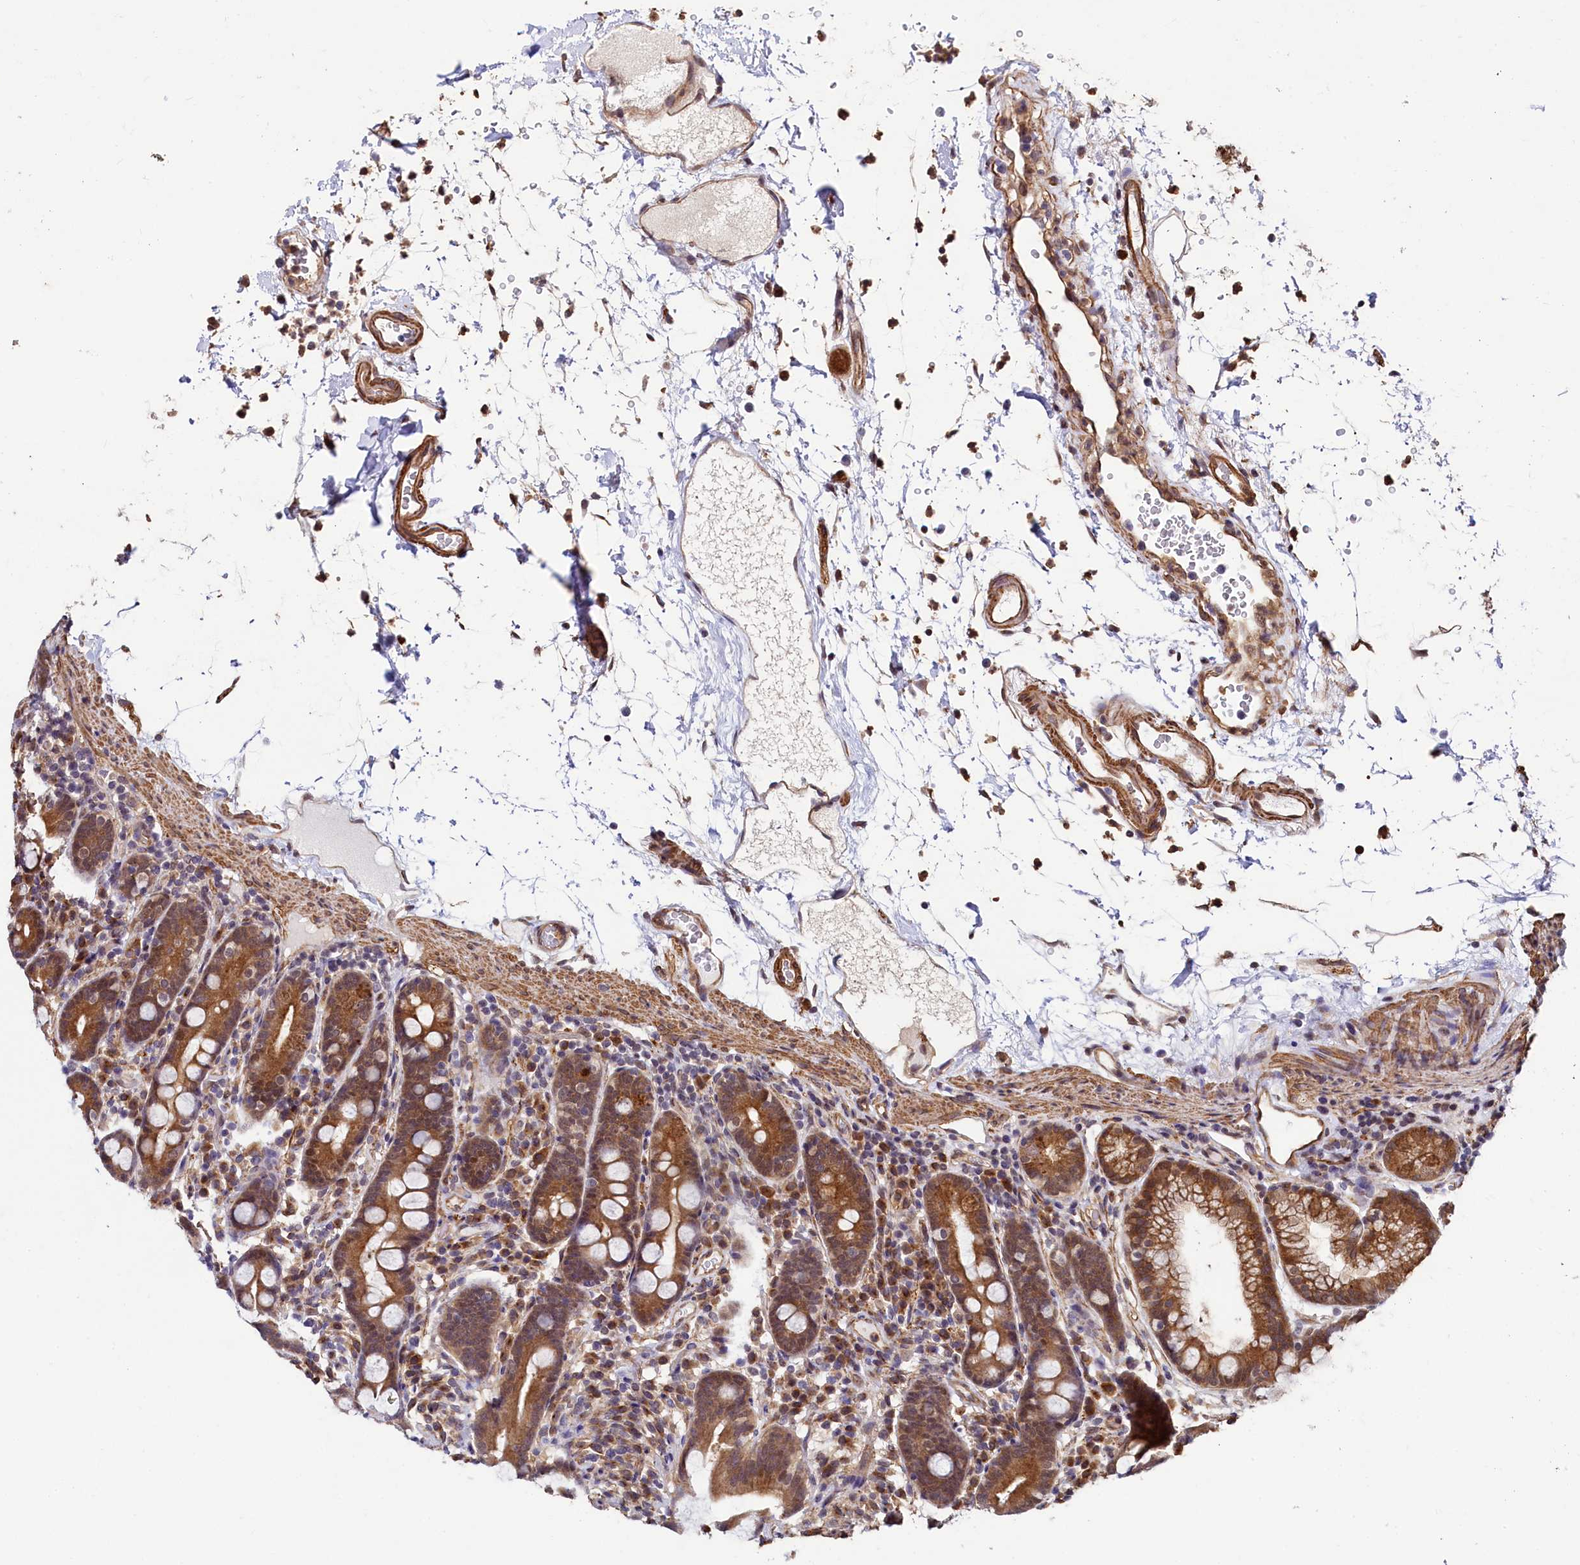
{"staining": {"intensity": "moderate", "quantity": ">75%", "location": "cytoplasmic/membranous,nuclear"}, "tissue": "duodenum", "cell_type": "Glandular cells", "image_type": "normal", "snomed": [{"axis": "morphology", "description": "Normal tissue, NOS"}, {"axis": "topography", "description": "Duodenum"}], "caption": "An immunohistochemistry image of benign tissue is shown. Protein staining in brown labels moderate cytoplasmic/membranous,nuclear positivity in duodenum within glandular cells.", "gene": "LEO1", "patient": {"sex": "male", "age": 54}}